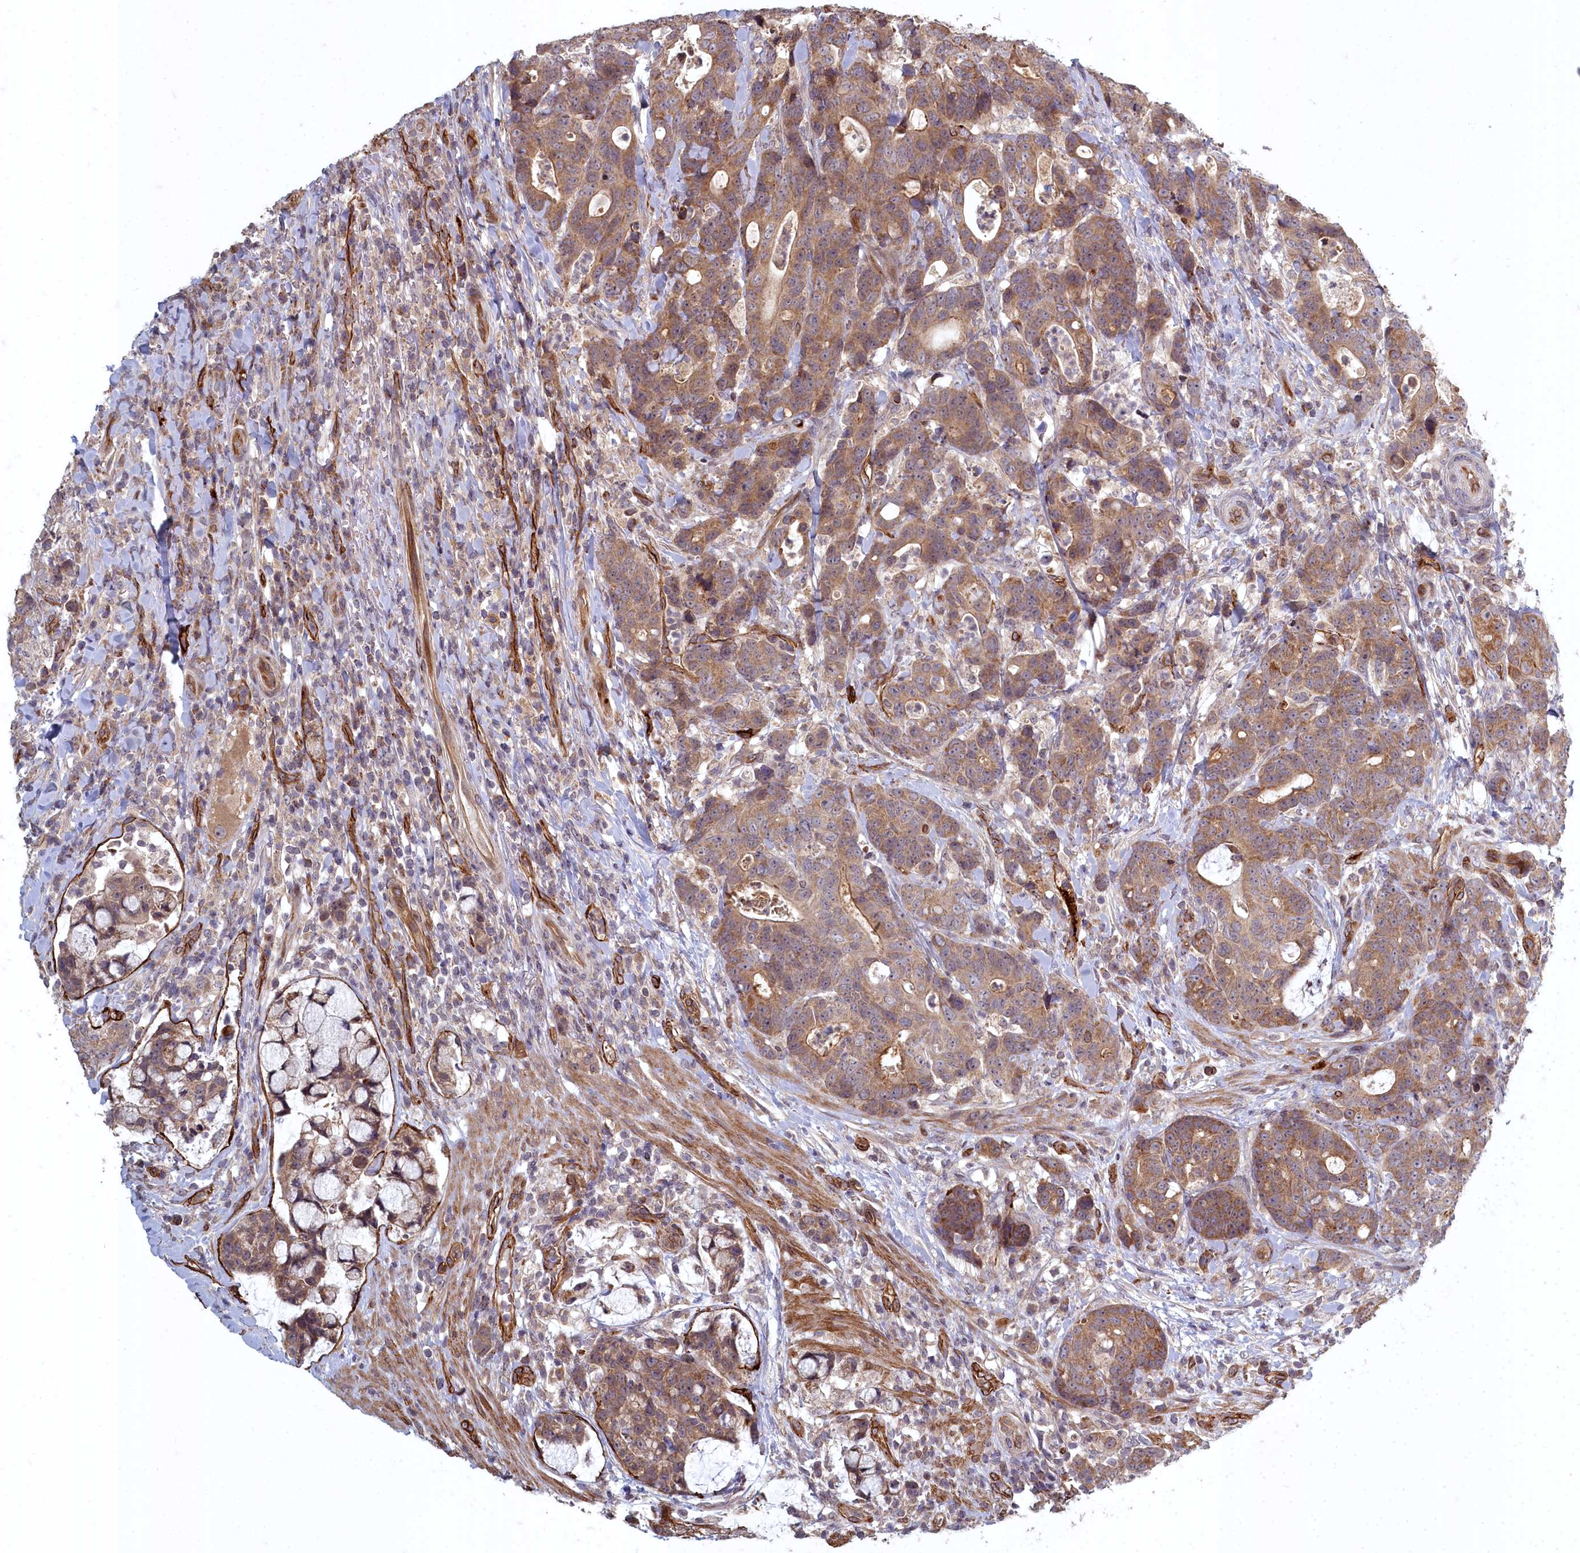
{"staining": {"intensity": "moderate", "quantity": ">75%", "location": "cytoplasmic/membranous"}, "tissue": "colorectal cancer", "cell_type": "Tumor cells", "image_type": "cancer", "snomed": [{"axis": "morphology", "description": "Adenocarcinoma, NOS"}, {"axis": "topography", "description": "Colon"}], "caption": "Colorectal cancer was stained to show a protein in brown. There is medium levels of moderate cytoplasmic/membranous expression in approximately >75% of tumor cells.", "gene": "TSPYL4", "patient": {"sex": "female", "age": 82}}